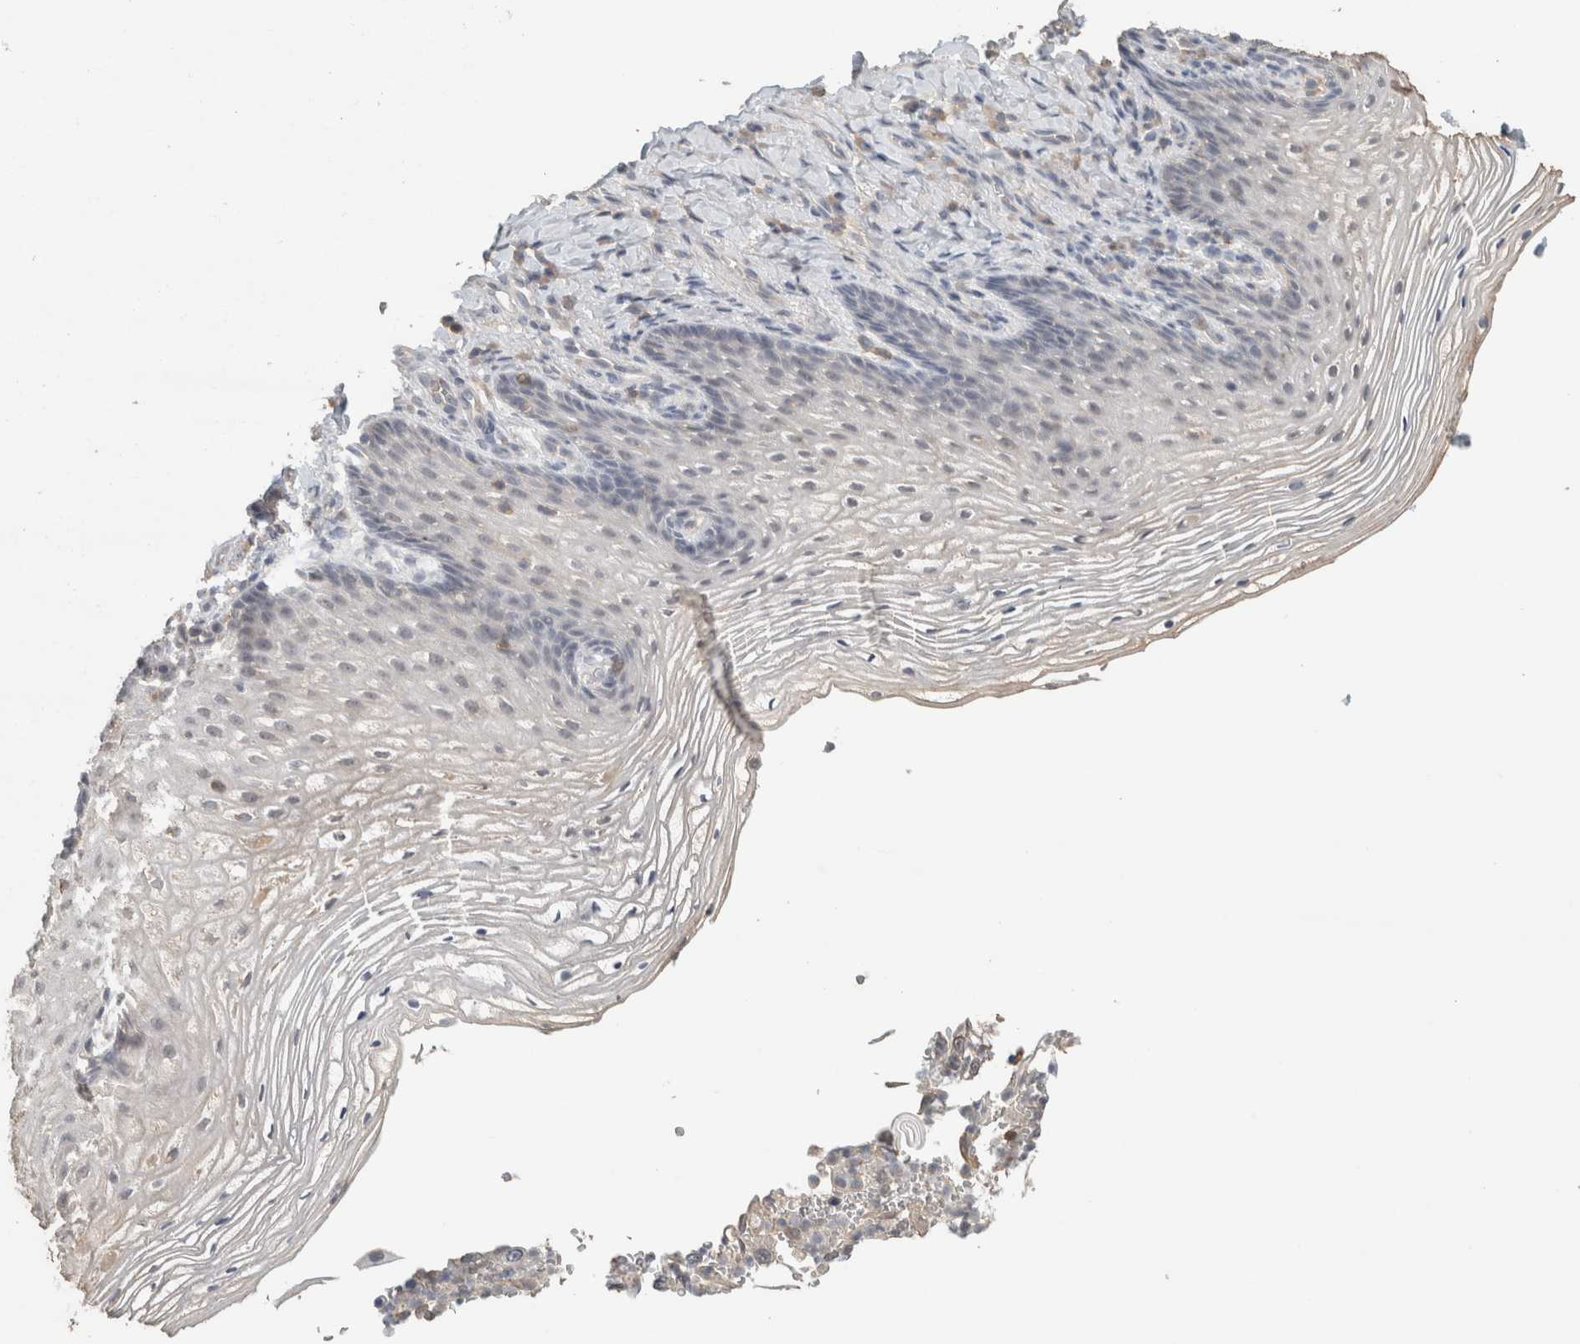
{"staining": {"intensity": "negative", "quantity": "none", "location": "none"}, "tissue": "vagina", "cell_type": "Squamous epithelial cells", "image_type": "normal", "snomed": [{"axis": "morphology", "description": "Normal tissue, NOS"}, {"axis": "topography", "description": "Vagina"}], "caption": "Protein analysis of unremarkable vagina exhibits no significant expression in squamous epithelial cells.", "gene": "TRAT1", "patient": {"sex": "female", "age": 60}}